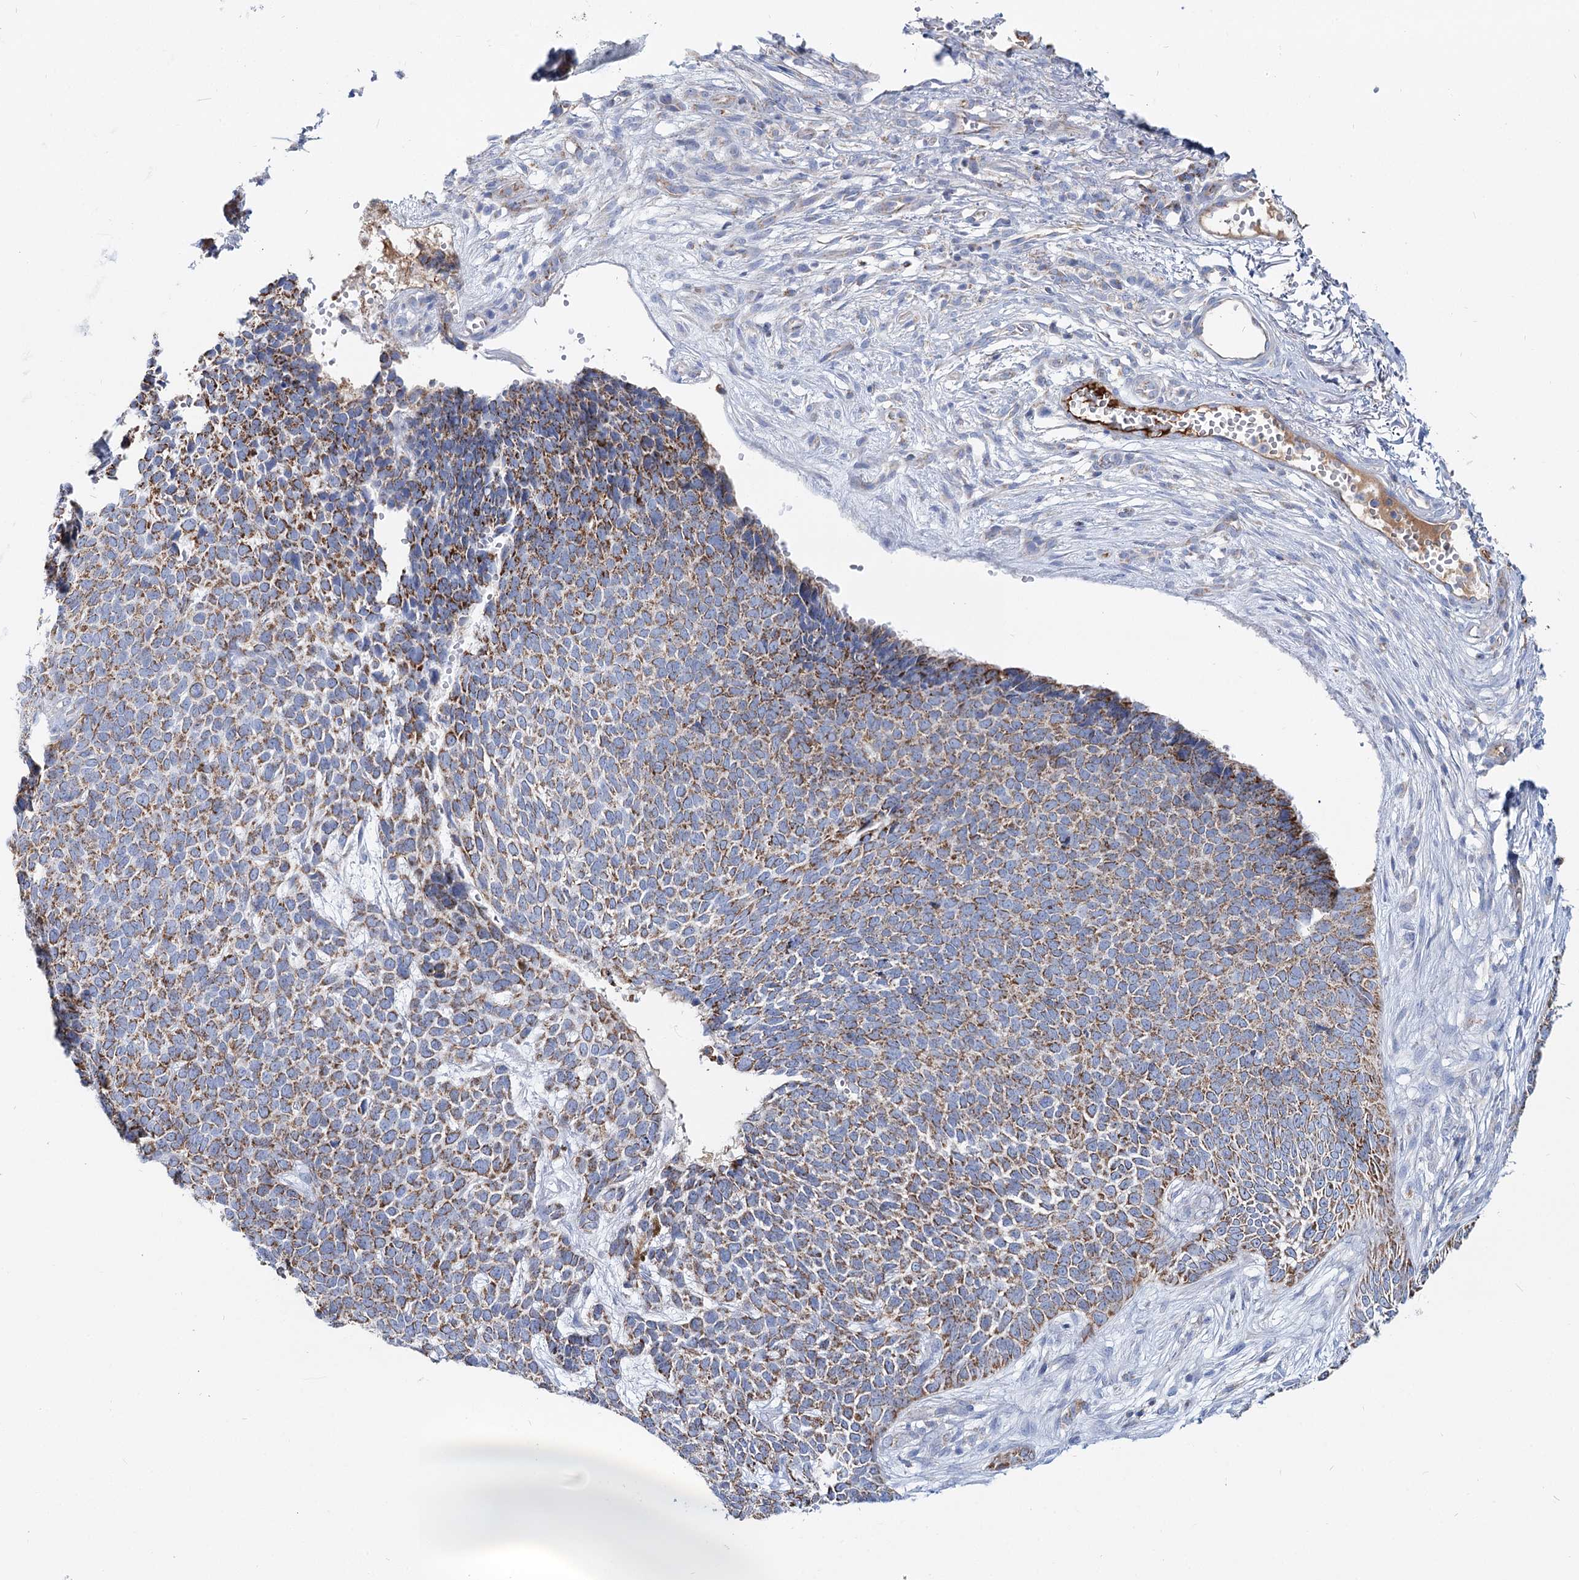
{"staining": {"intensity": "moderate", "quantity": "25%-75%", "location": "cytoplasmic/membranous"}, "tissue": "skin cancer", "cell_type": "Tumor cells", "image_type": "cancer", "snomed": [{"axis": "morphology", "description": "Basal cell carcinoma"}, {"axis": "topography", "description": "Skin"}], "caption": "Immunohistochemistry (IHC) (DAB (3,3'-diaminobenzidine)) staining of skin cancer (basal cell carcinoma) exhibits moderate cytoplasmic/membranous protein positivity in about 25%-75% of tumor cells.", "gene": "MCCC2", "patient": {"sex": "female", "age": 84}}